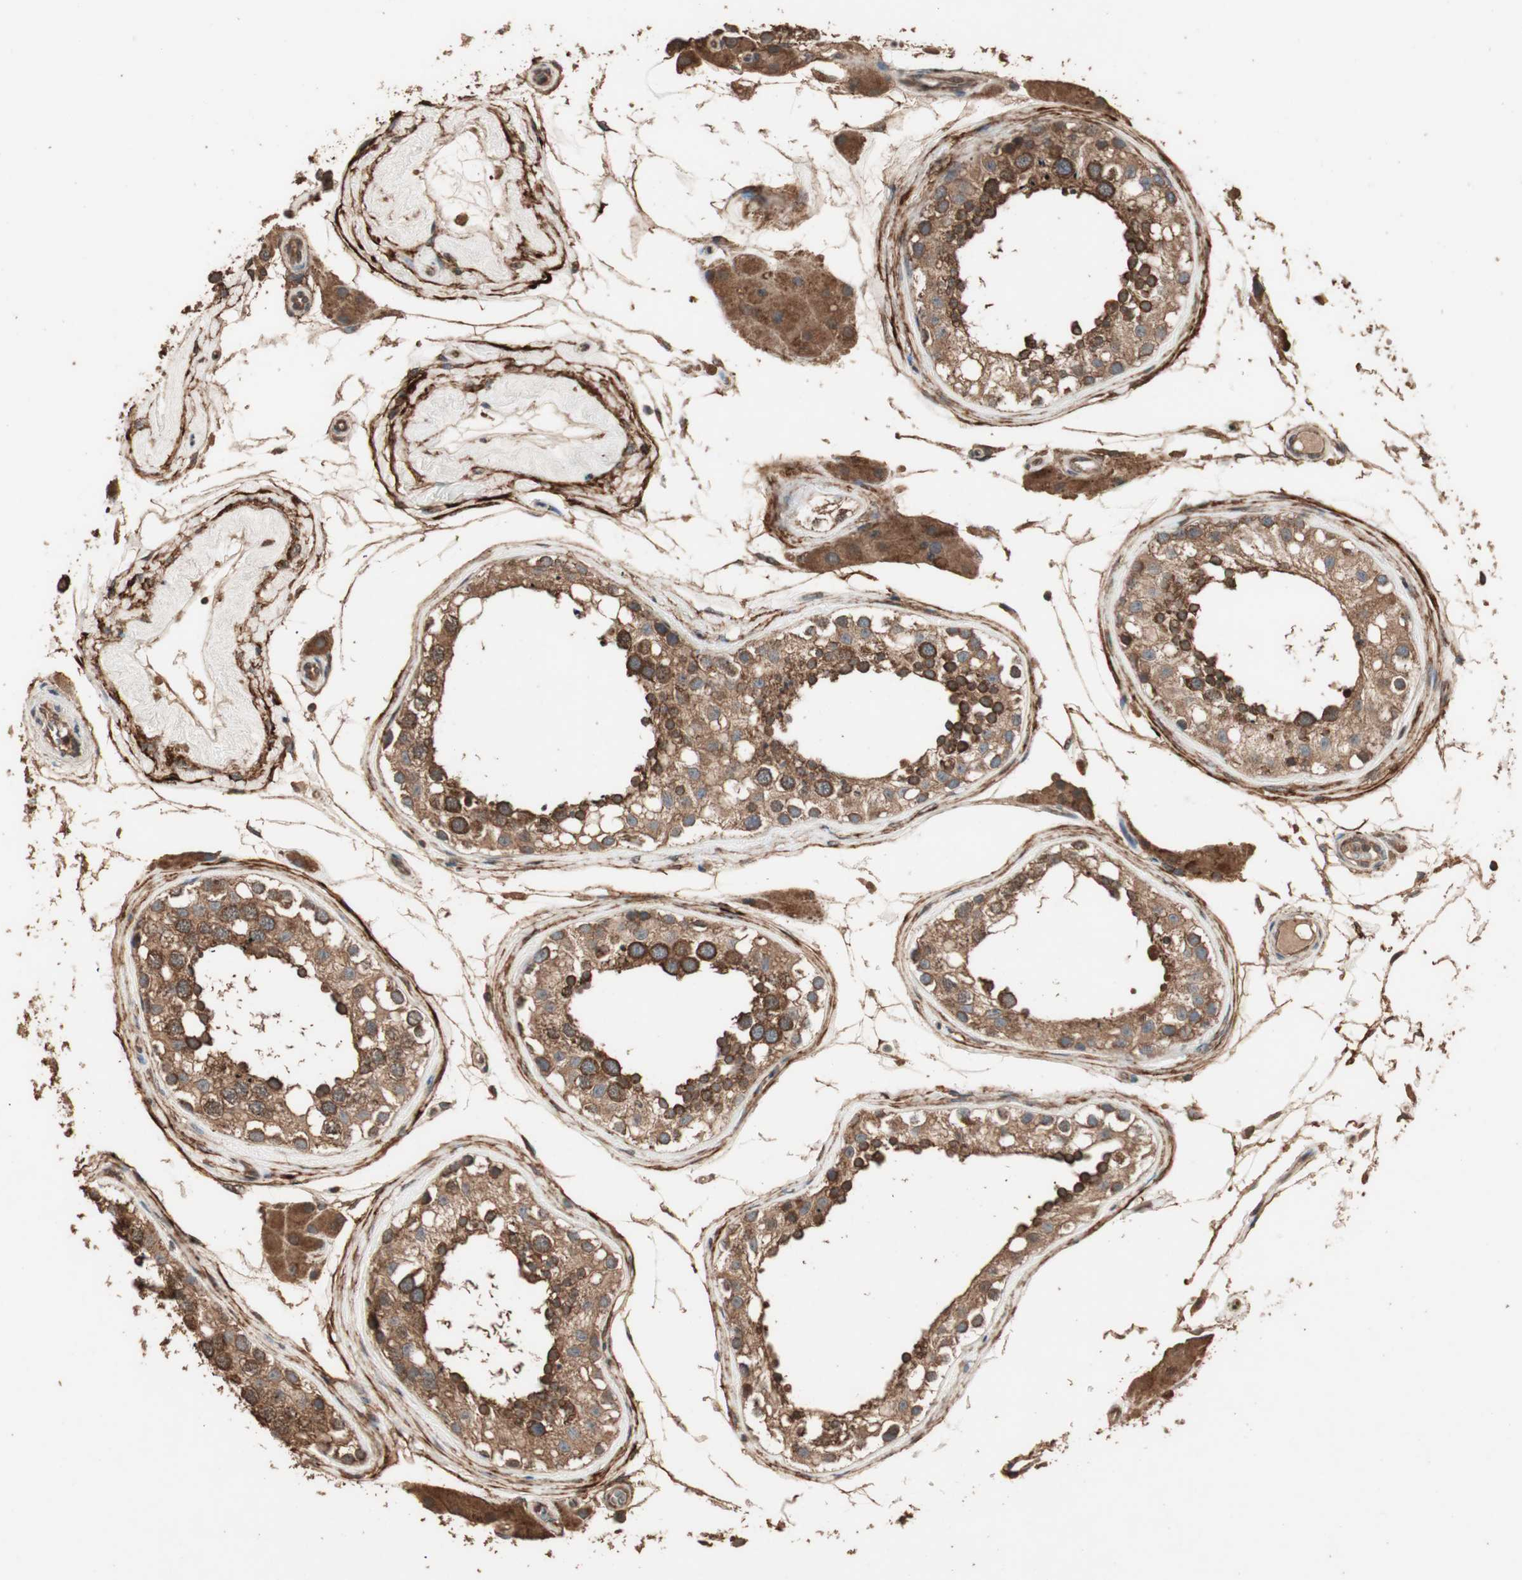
{"staining": {"intensity": "strong", "quantity": ">75%", "location": "cytoplasmic/membranous"}, "tissue": "testis", "cell_type": "Cells in seminiferous ducts", "image_type": "normal", "snomed": [{"axis": "morphology", "description": "Normal tissue, NOS"}, {"axis": "topography", "description": "Testis"}], "caption": "An immunohistochemistry (IHC) micrograph of normal tissue is shown. Protein staining in brown labels strong cytoplasmic/membranous positivity in testis within cells in seminiferous ducts.", "gene": "USP20", "patient": {"sex": "male", "age": 68}}